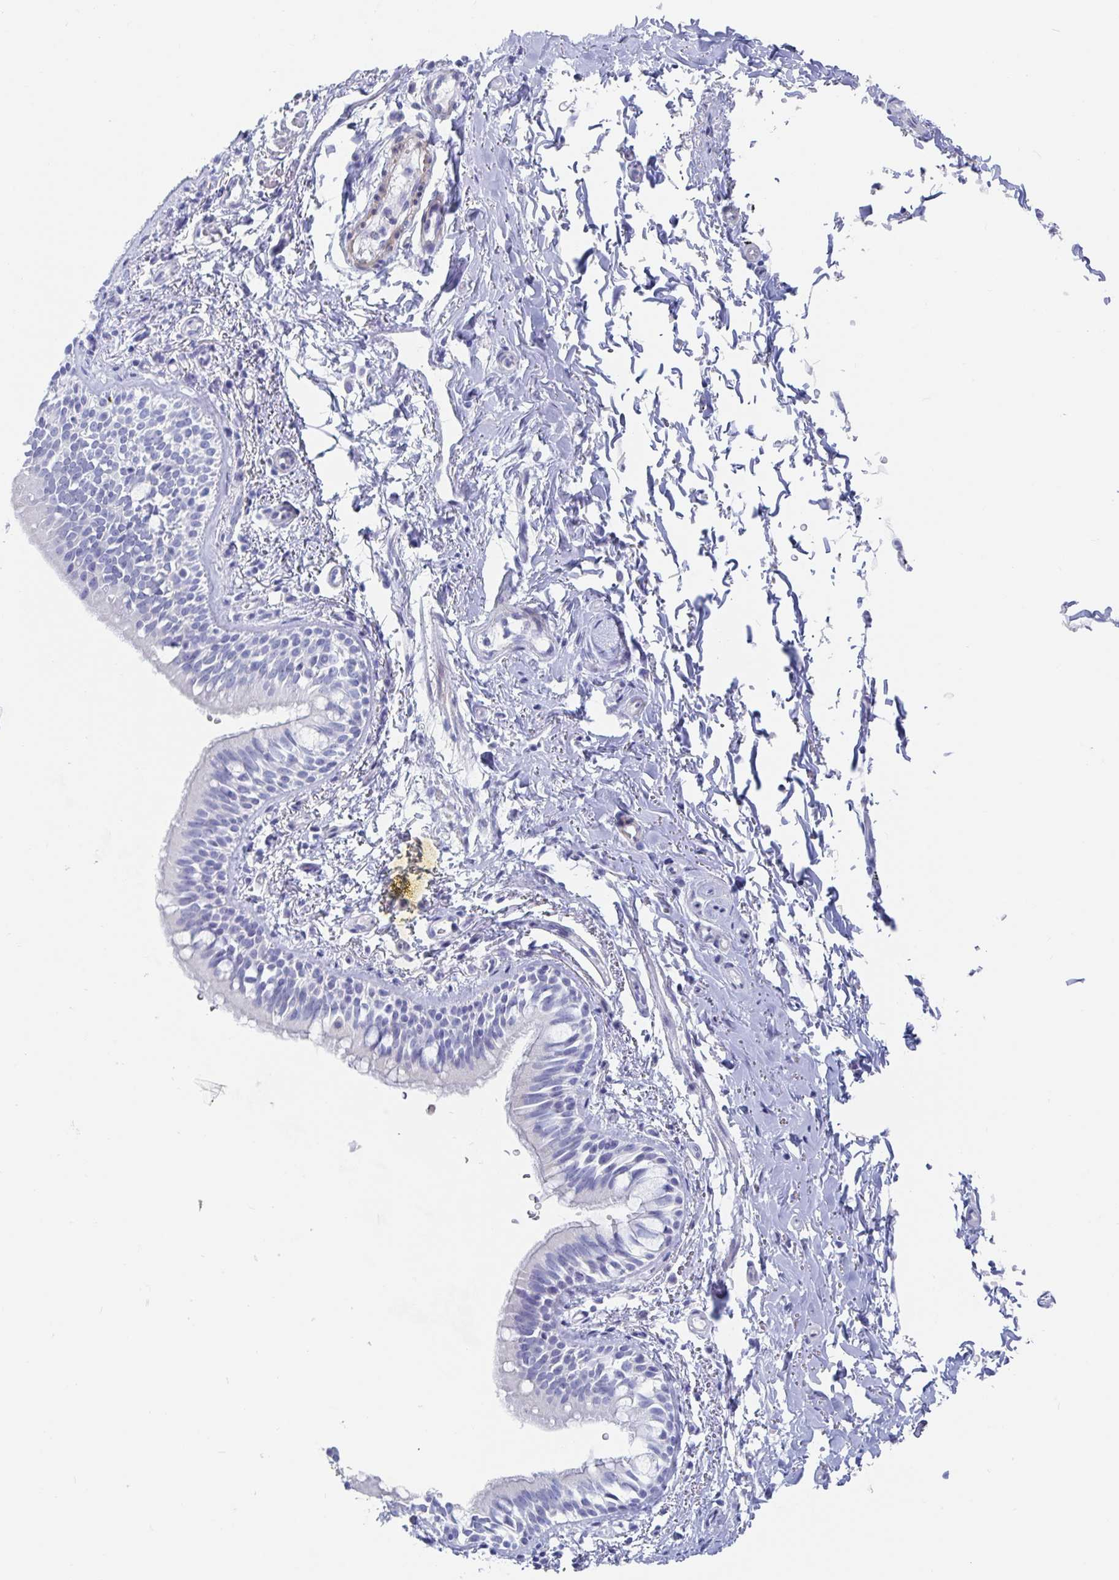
{"staining": {"intensity": "negative", "quantity": "none", "location": "none"}, "tissue": "bronchus", "cell_type": "Respiratory epithelial cells", "image_type": "normal", "snomed": [{"axis": "morphology", "description": "Normal tissue, NOS"}, {"axis": "topography", "description": "Lymph node"}, {"axis": "topography", "description": "Cartilage tissue"}, {"axis": "topography", "description": "Bronchus"}], "caption": "An image of bronchus stained for a protein exhibits no brown staining in respiratory epithelial cells. (DAB (3,3'-diaminobenzidine) immunohistochemistry (IHC), high magnification).", "gene": "PACSIN1", "patient": {"sex": "female", "age": 70}}